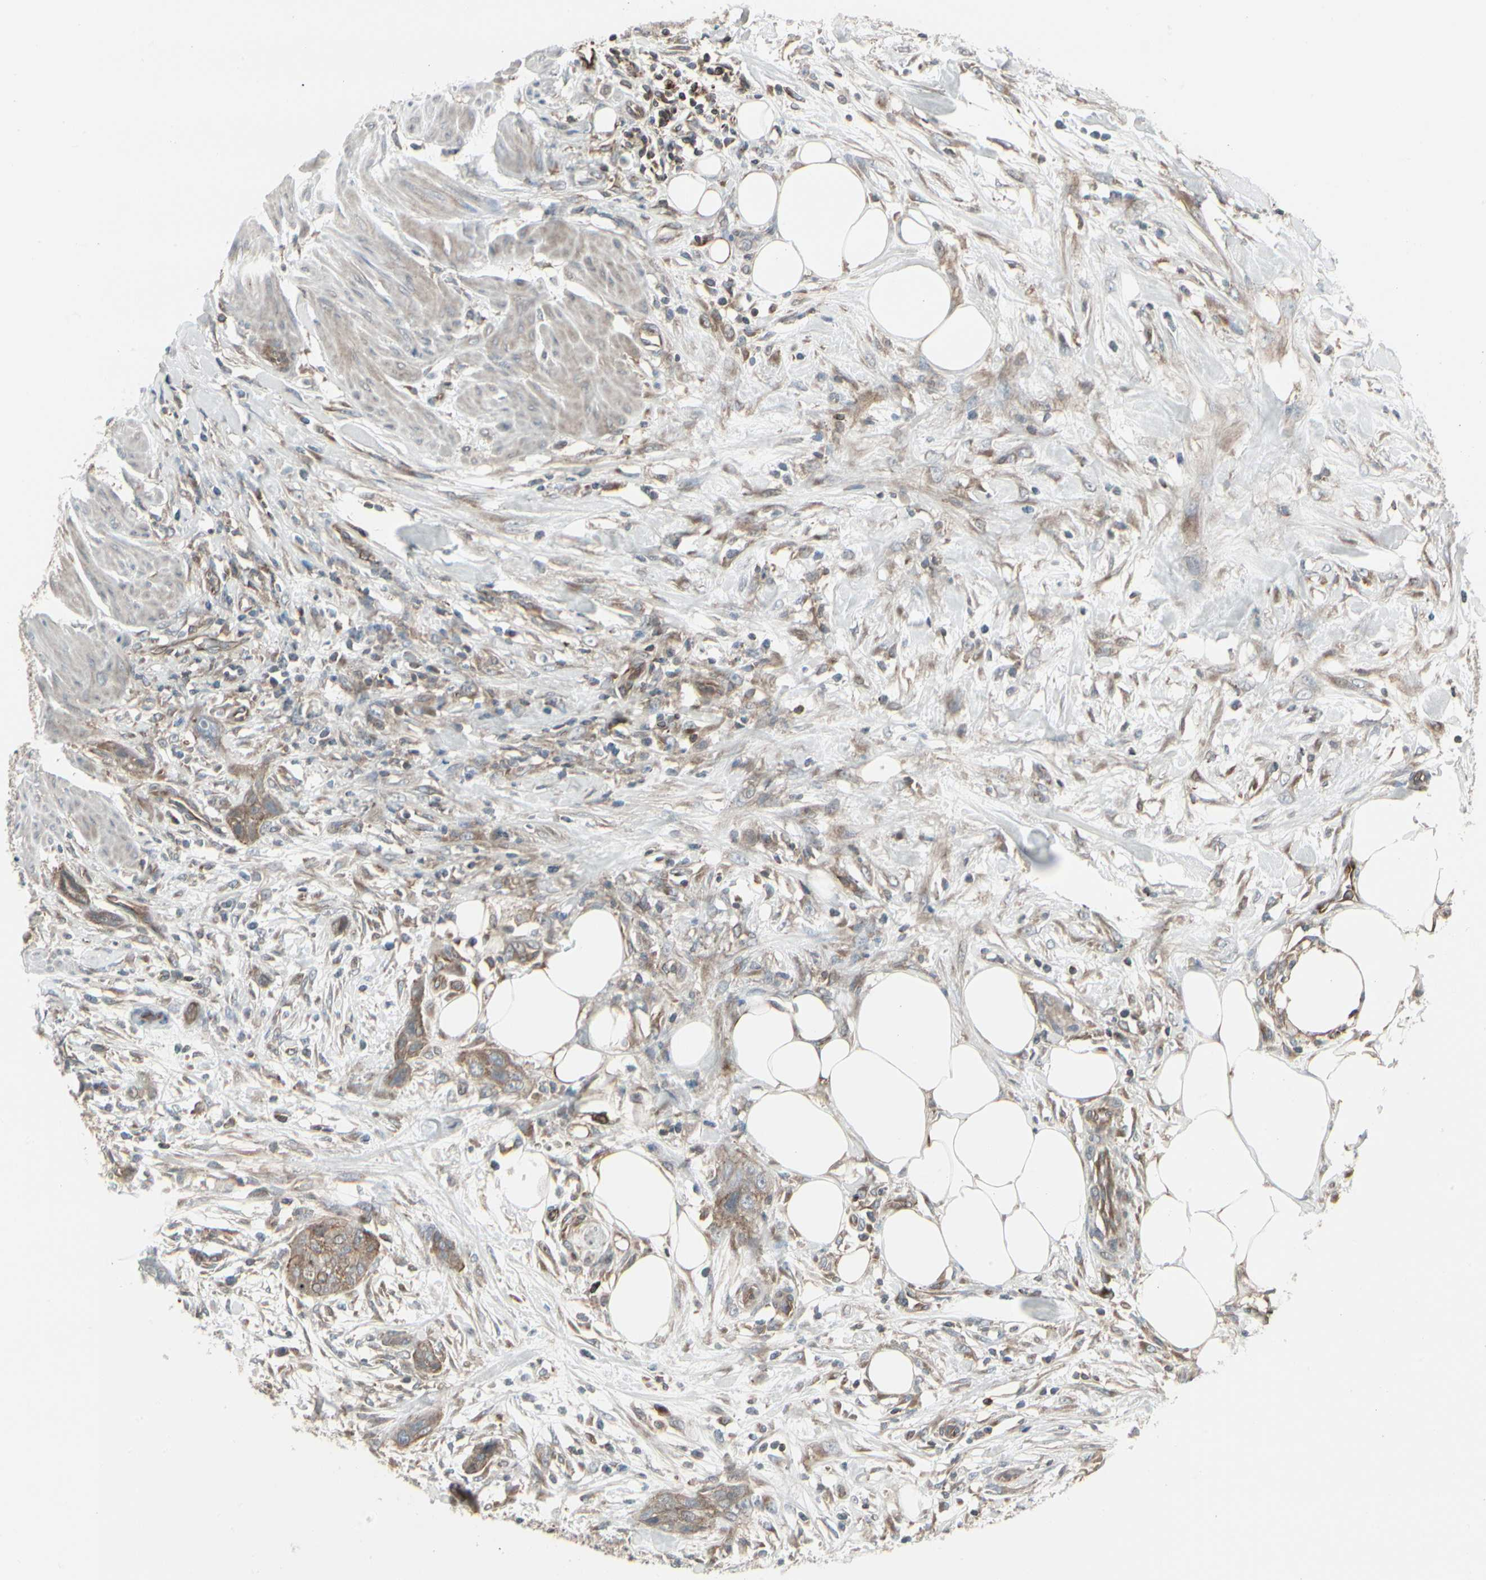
{"staining": {"intensity": "moderate", "quantity": ">75%", "location": "cytoplasmic/membranous"}, "tissue": "urothelial cancer", "cell_type": "Tumor cells", "image_type": "cancer", "snomed": [{"axis": "morphology", "description": "Urothelial carcinoma, High grade"}, {"axis": "topography", "description": "Urinary bladder"}], "caption": "Tumor cells show medium levels of moderate cytoplasmic/membranous staining in about >75% of cells in high-grade urothelial carcinoma.", "gene": "EPS15", "patient": {"sex": "male", "age": 35}}